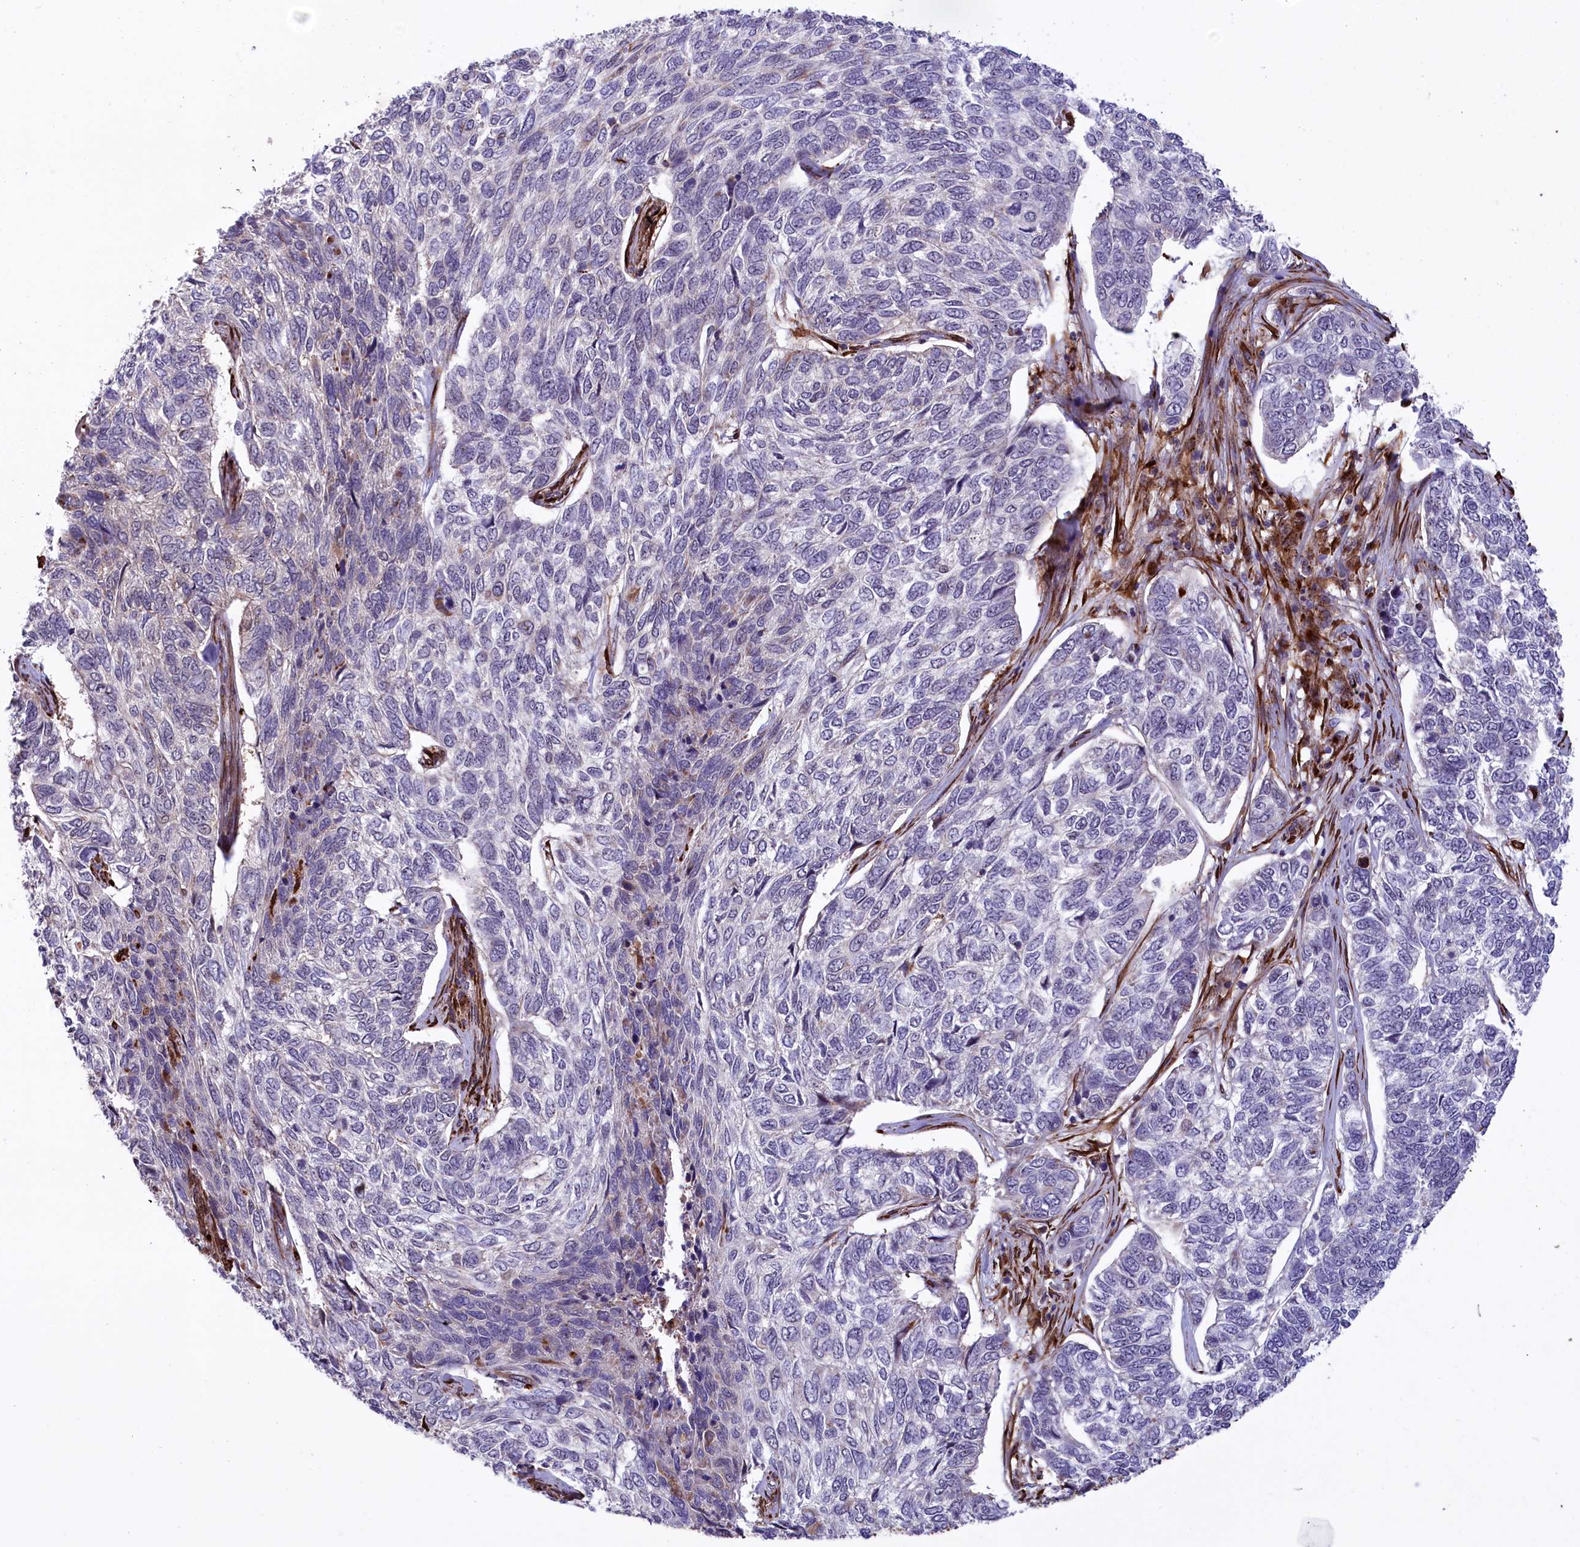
{"staining": {"intensity": "negative", "quantity": "none", "location": "none"}, "tissue": "skin cancer", "cell_type": "Tumor cells", "image_type": "cancer", "snomed": [{"axis": "morphology", "description": "Basal cell carcinoma"}, {"axis": "topography", "description": "Skin"}], "caption": "DAB (3,3'-diaminobenzidine) immunohistochemical staining of skin cancer (basal cell carcinoma) demonstrates no significant expression in tumor cells.", "gene": "MAN2B1", "patient": {"sex": "female", "age": 65}}